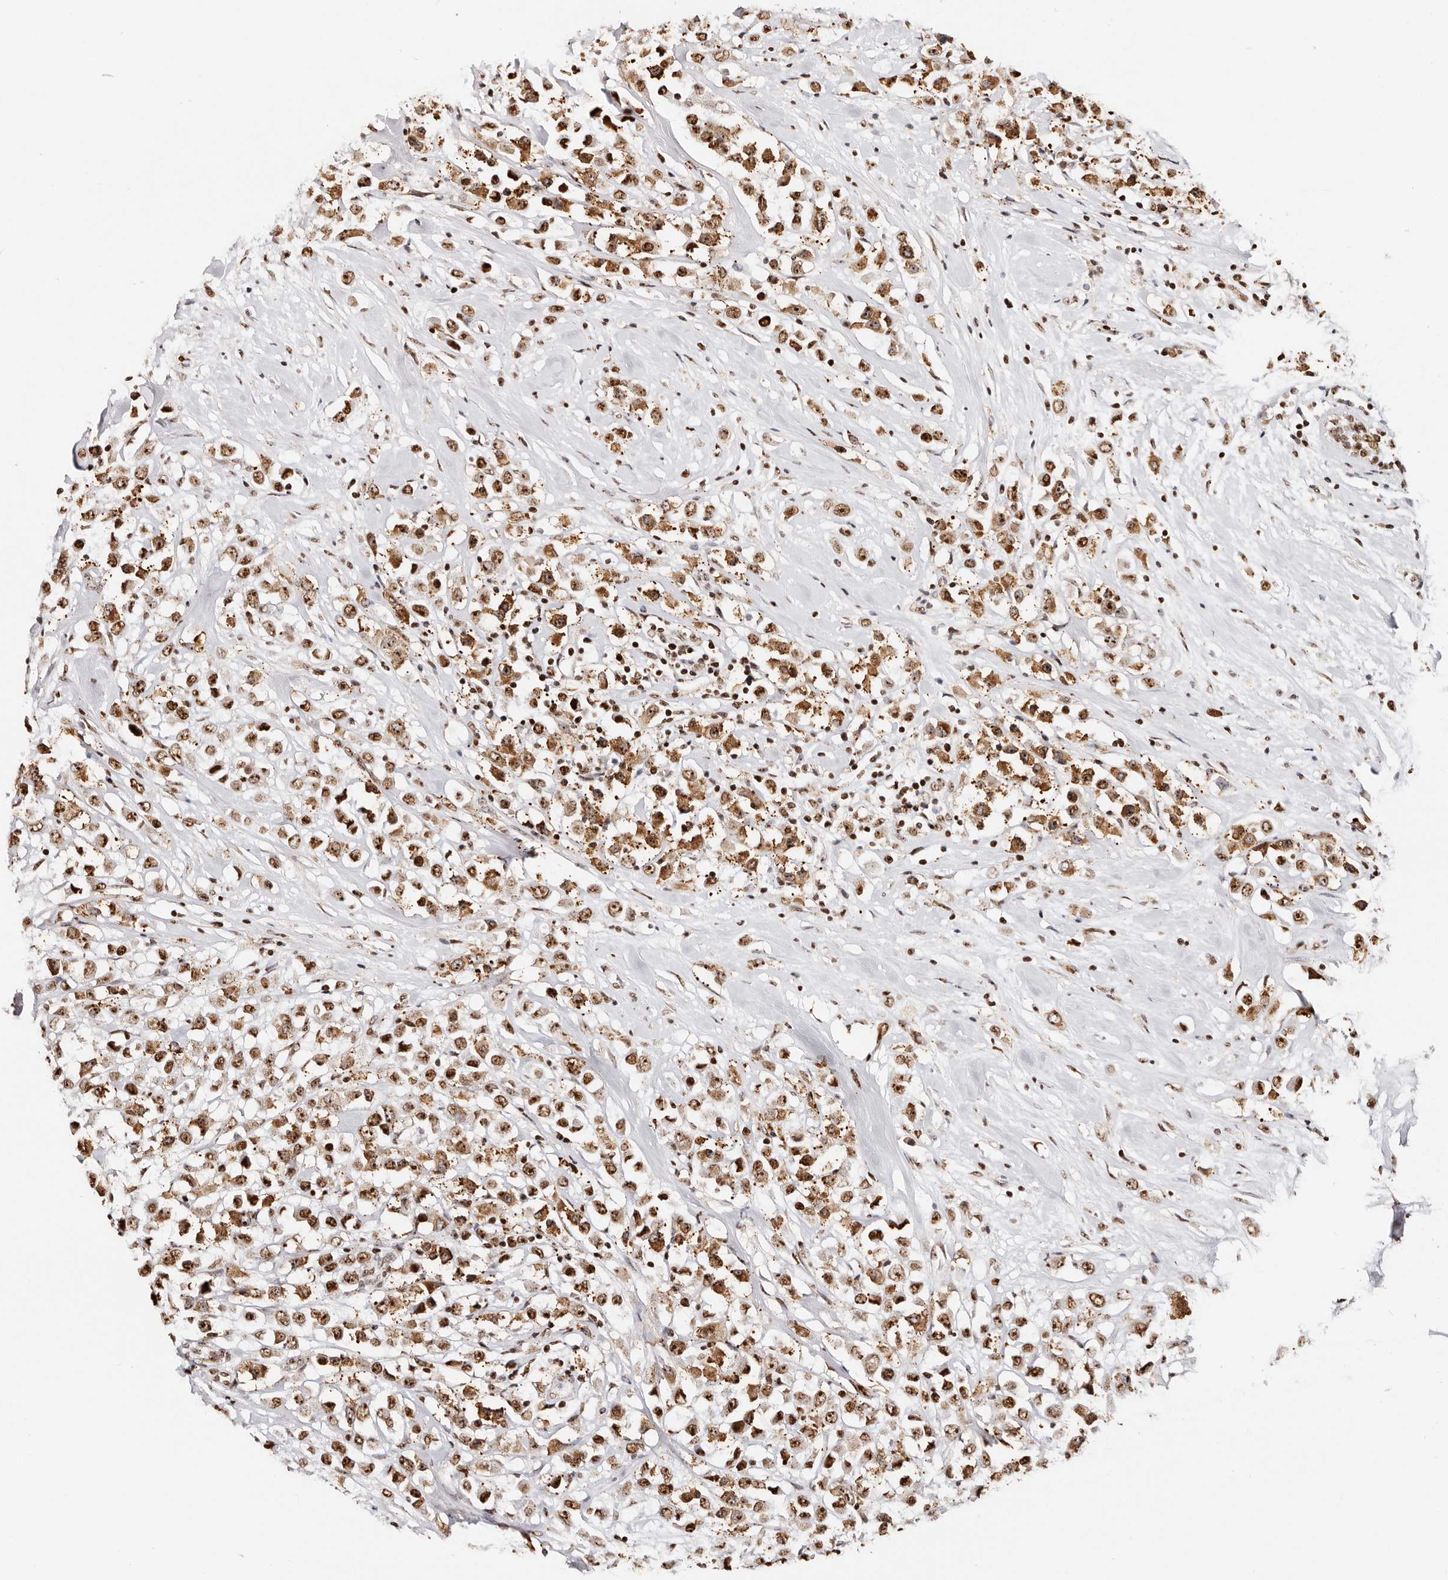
{"staining": {"intensity": "strong", "quantity": ">75%", "location": "nuclear"}, "tissue": "breast cancer", "cell_type": "Tumor cells", "image_type": "cancer", "snomed": [{"axis": "morphology", "description": "Duct carcinoma"}, {"axis": "topography", "description": "Breast"}], "caption": "Protein positivity by immunohistochemistry (IHC) demonstrates strong nuclear staining in approximately >75% of tumor cells in intraductal carcinoma (breast).", "gene": "IQGAP3", "patient": {"sex": "female", "age": 61}}